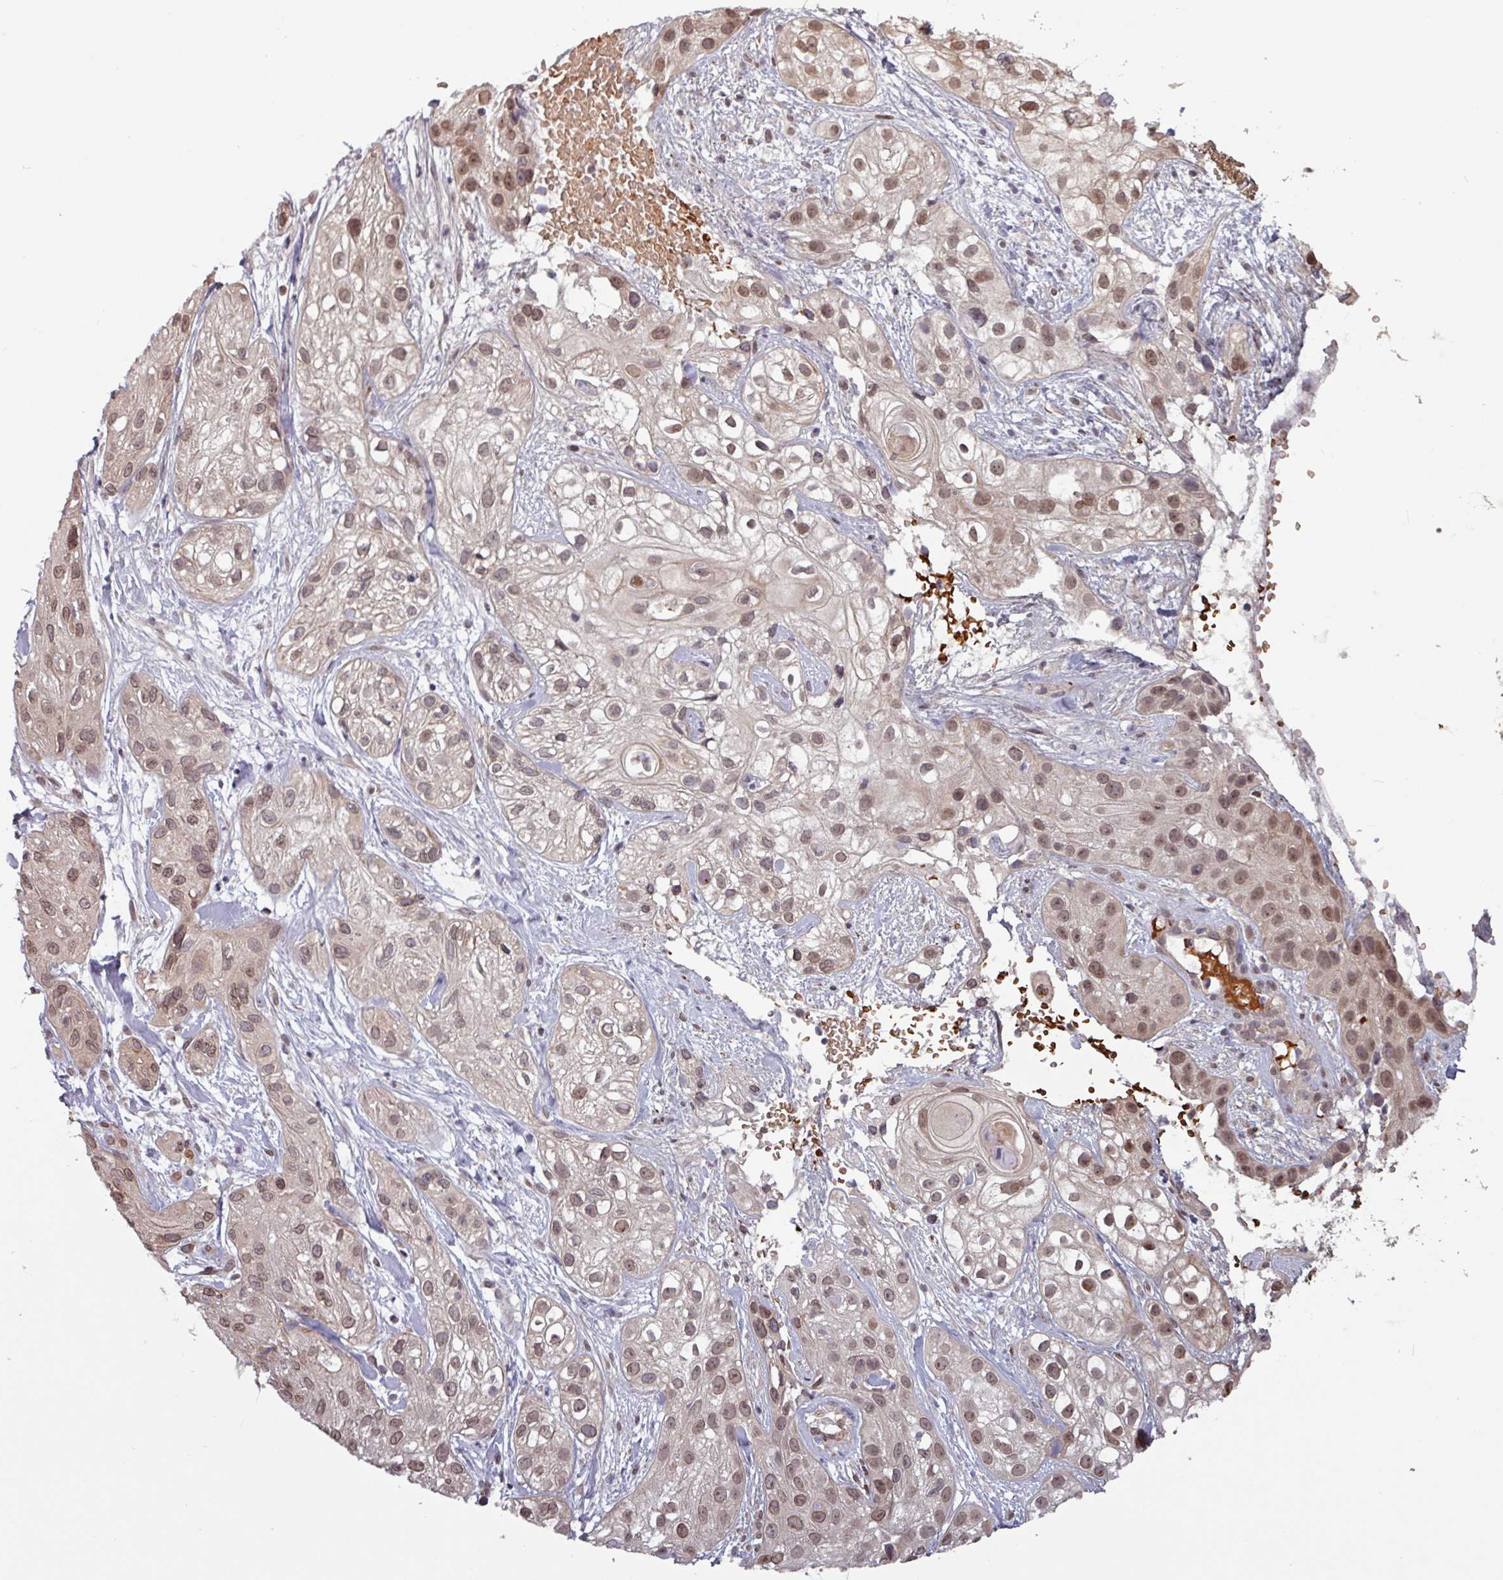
{"staining": {"intensity": "weak", "quantity": ">75%", "location": "nuclear"}, "tissue": "skin cancer", "cell_type": "Tumor cells", "image_type": "cancer", "snomed": [{"axis": "morphology", "description": "Squamous cell carcinoma, NOS"}, {"axis": "topography", "description": "Skin"}], "caption": "Weak nuclear protein expression is appreciated in about >75% of tumor cells in skin squamous cell carcinoma. The staining was performed using DAB, with brown indicating positive protein expression. Nuclei are stained blue with hematoxylin.", "gene": "RBM4B", "patient": {"sex": "male", "age": 82}}